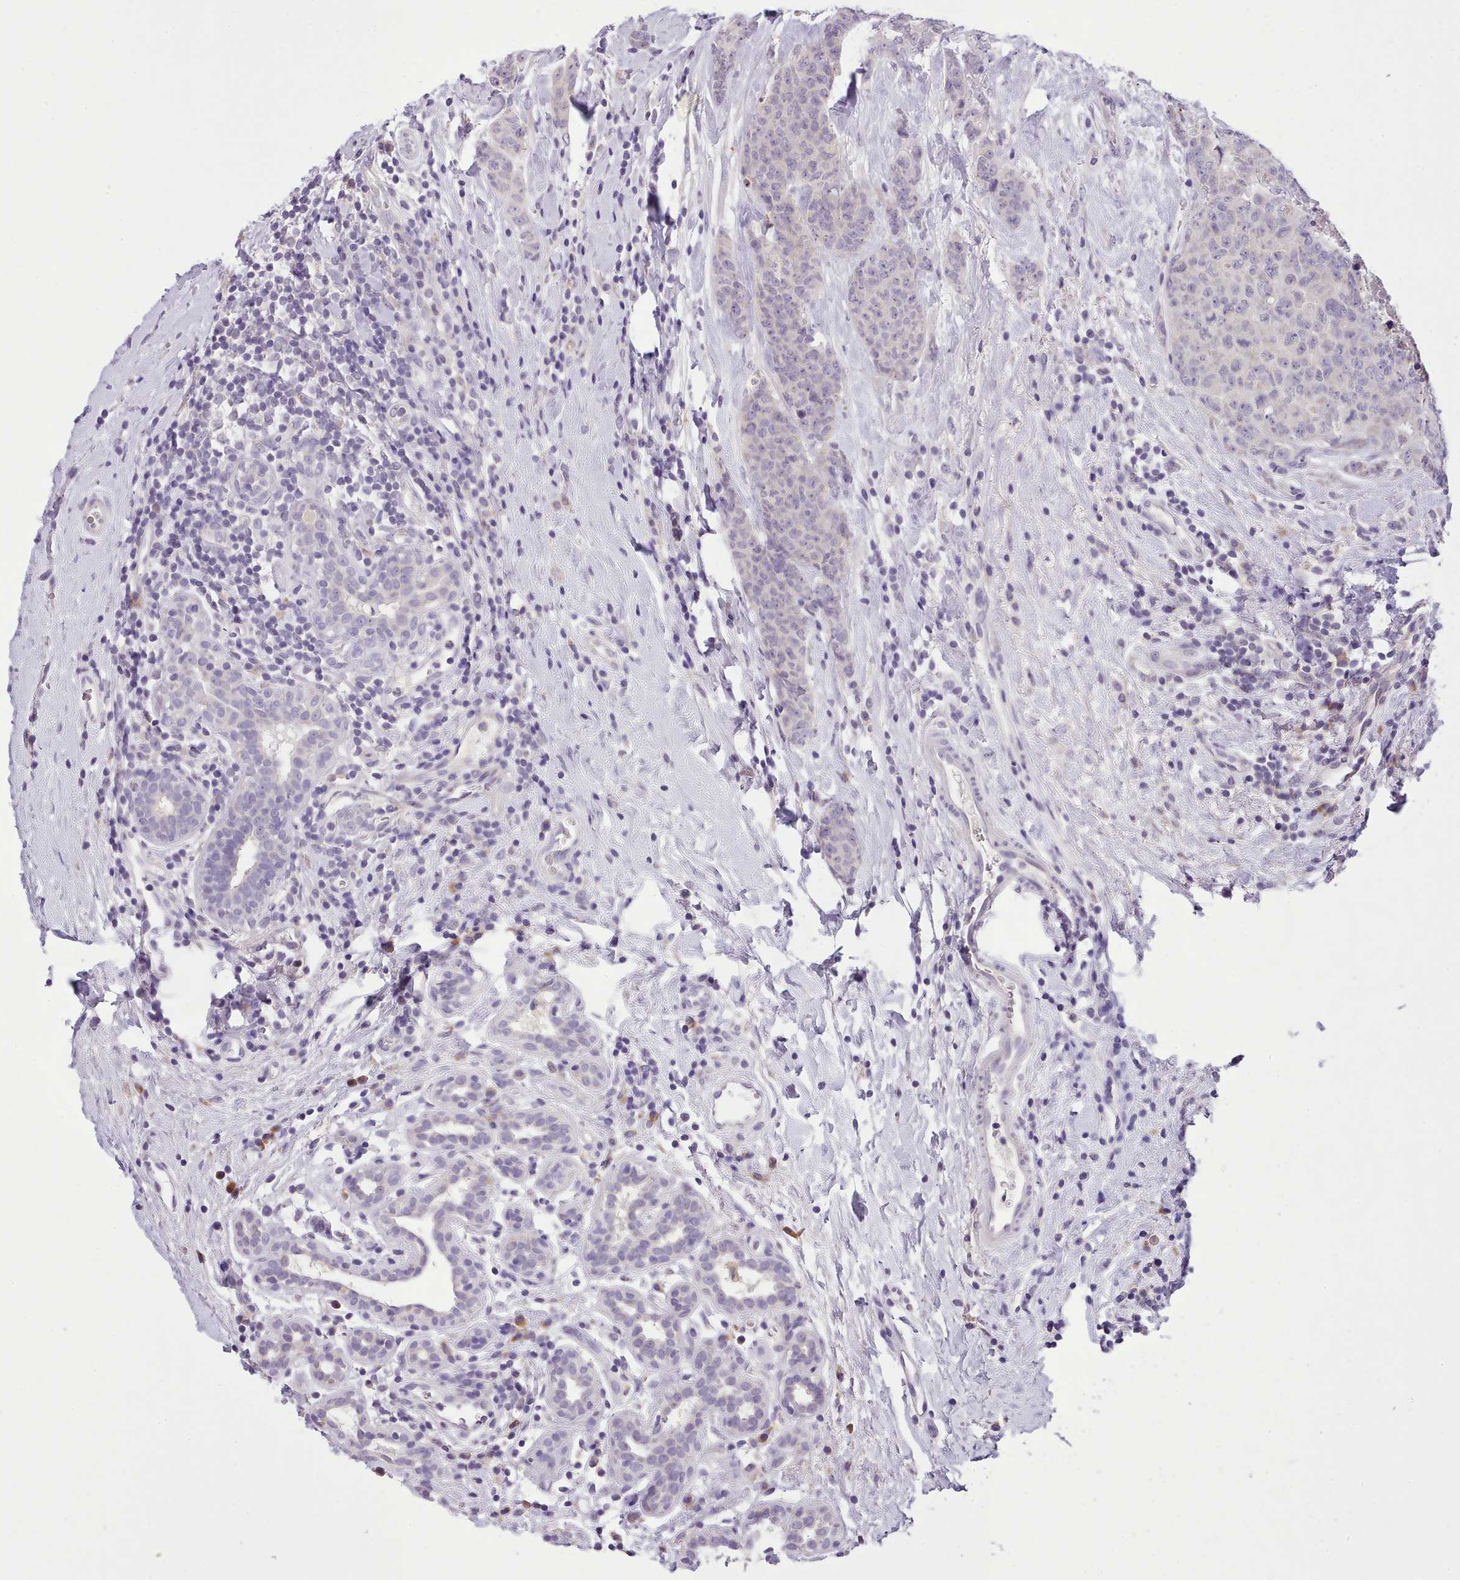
{"staining": {"intensity": "negative", "quantity": "none", "location": "none"}, "tissue": "breast cancer", "cell_type": "Tumor cells", "image_type": "cancer", "snomed": [{"axis": "morphology", "description": "Duct carcinoma"}, {"axis": "topography", "description": "Breast"}], "caption": "IHC micrograph of neoplastic tissue: human infiltrating ductal carcinoma (breast) stained with DAB (3,3'-diaminobenzidine) exhibits no significant protein positivity in tumor cells.", "gene": "FAM83E", "patient": {"sex": "female", "age": 40}}